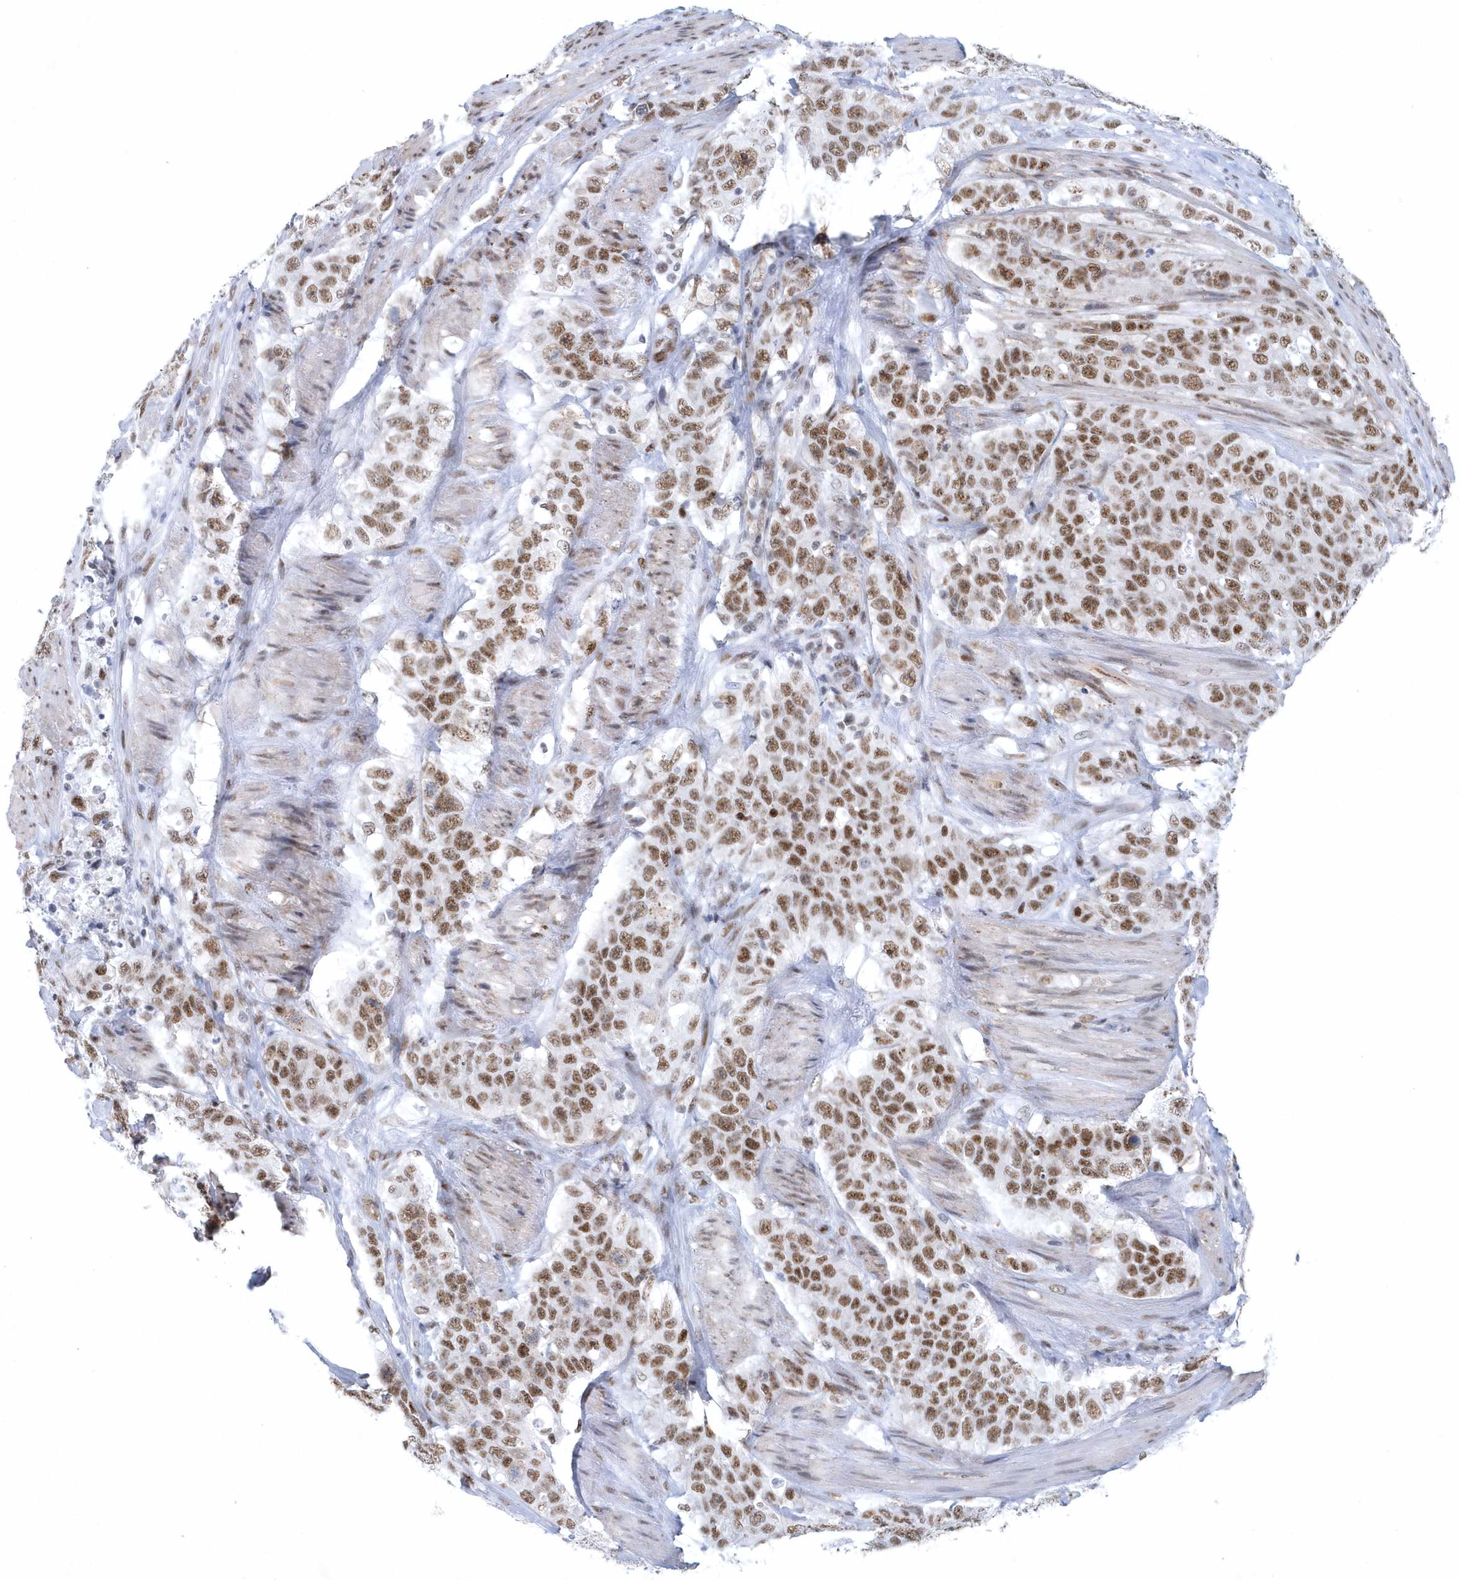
{"staining": {"intensity": "moderate", "quantity": ">75%", "location": "nuclear"}, "tissue": "stomach cancer", "cell_type": "Tumor cells", "image_type": "cancer", "snomed": [{"axis": "morphology", "description": "Adenocarcinoma, NOS"}, {"axis": "topography", "description": "Stomach"}], "caption": "Human stomach adenocarcinoma stained with a protein marker exhibits moderate staining in tumor cells.", "gene": "DCLRE1A", "patient": {"sex": "male", "age": 48}}